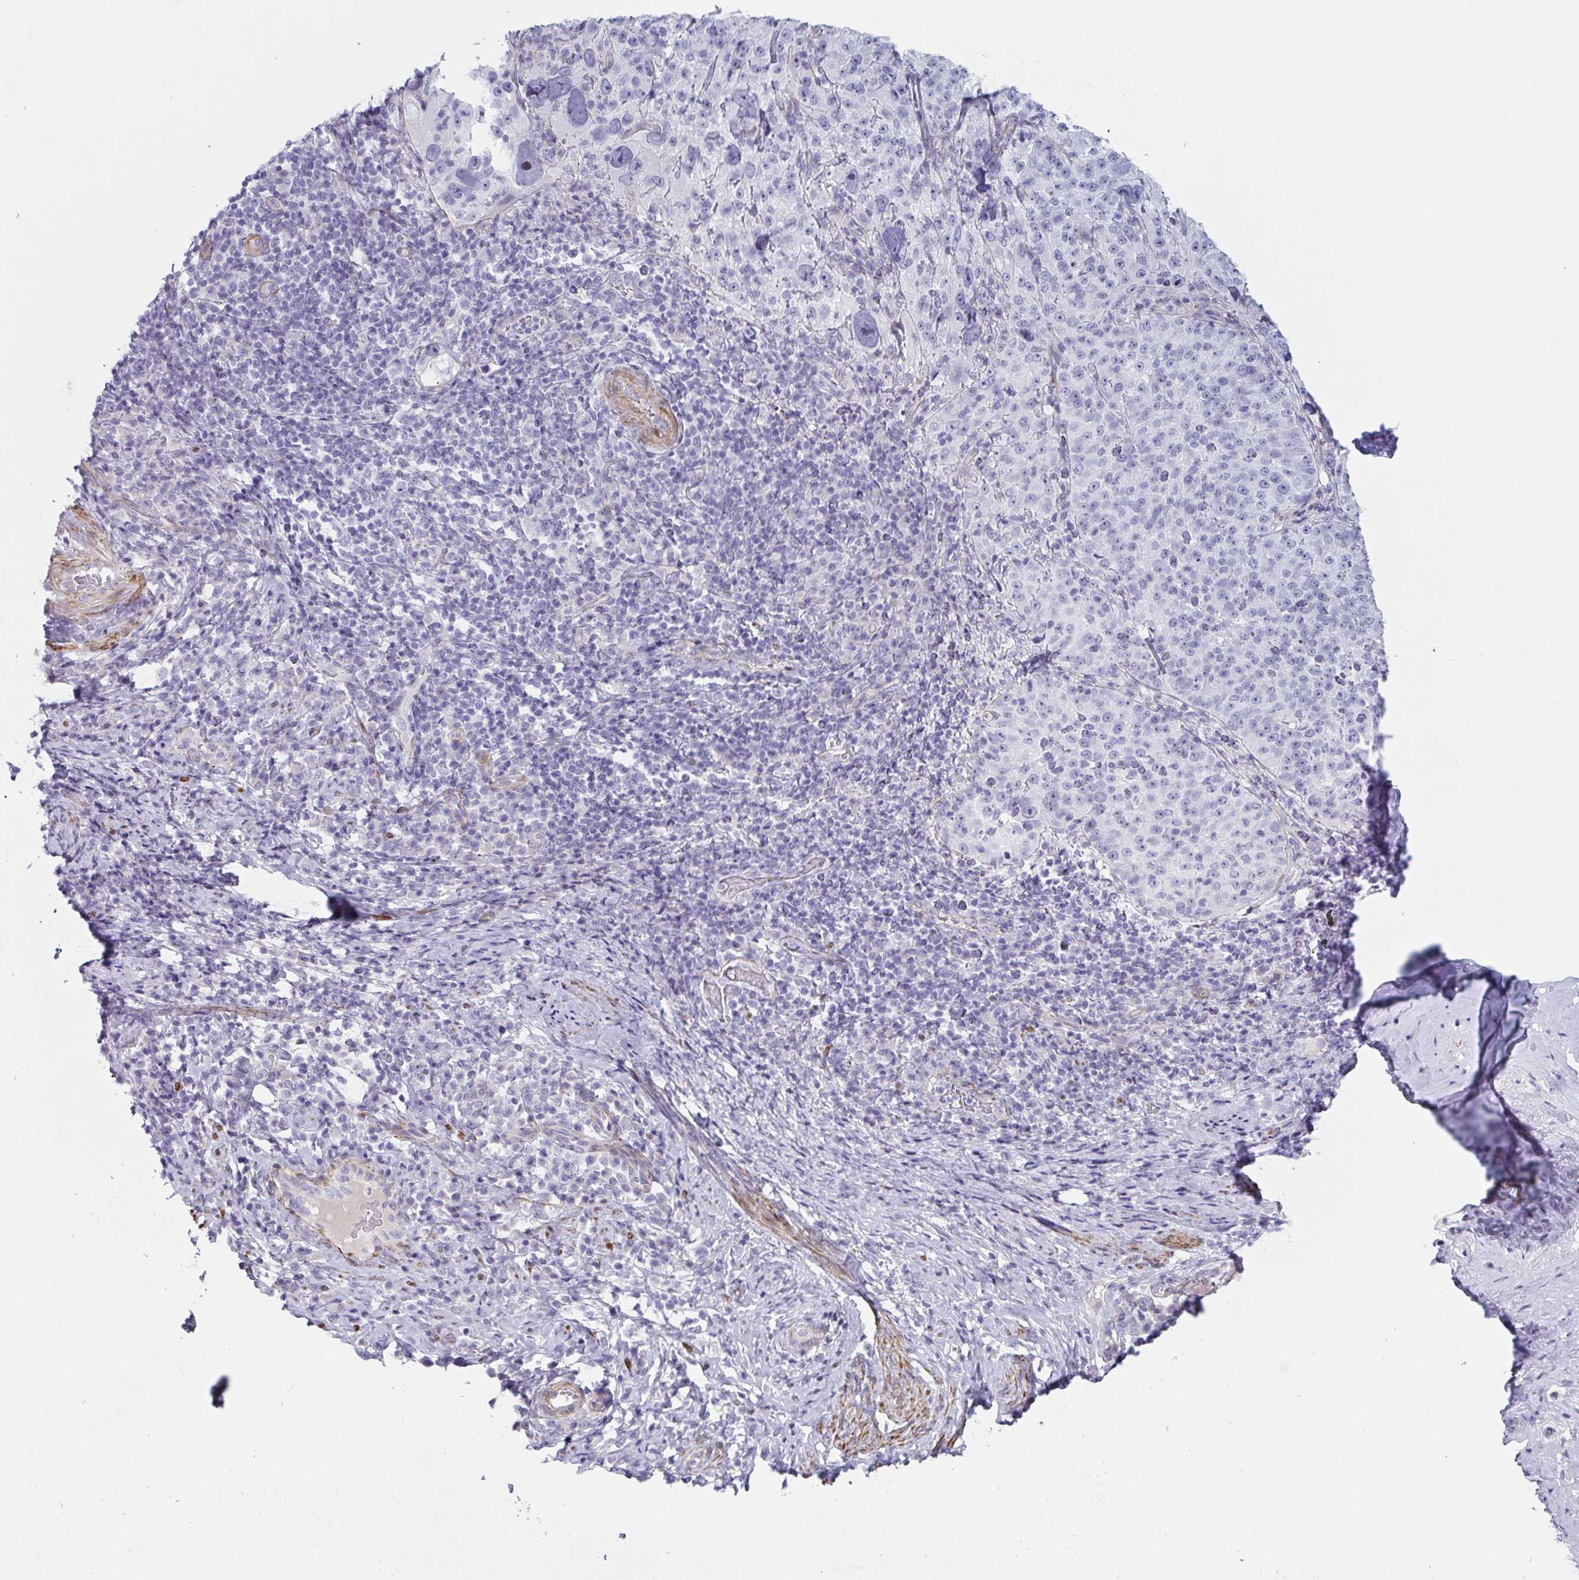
{"staining": {"intensity": "negative", "quantity": "none", "location": "none"}, "tissue": "cervical cancer", "cell_type": "Tumor cells", "image_type": "cancer", "snomed": [{"axis": "morphology", "description": "Squamous cell carcinoma, NOS"}, {"axis": "topography", "description": "Cervix"}], "caption": "DAB immunohistochemical staining of human cervical squamous cell carcinoma exhibits no significant staining in tumor cells.", "gene": "OR5P3", "patient": {"sex": "female", "age": 75}}